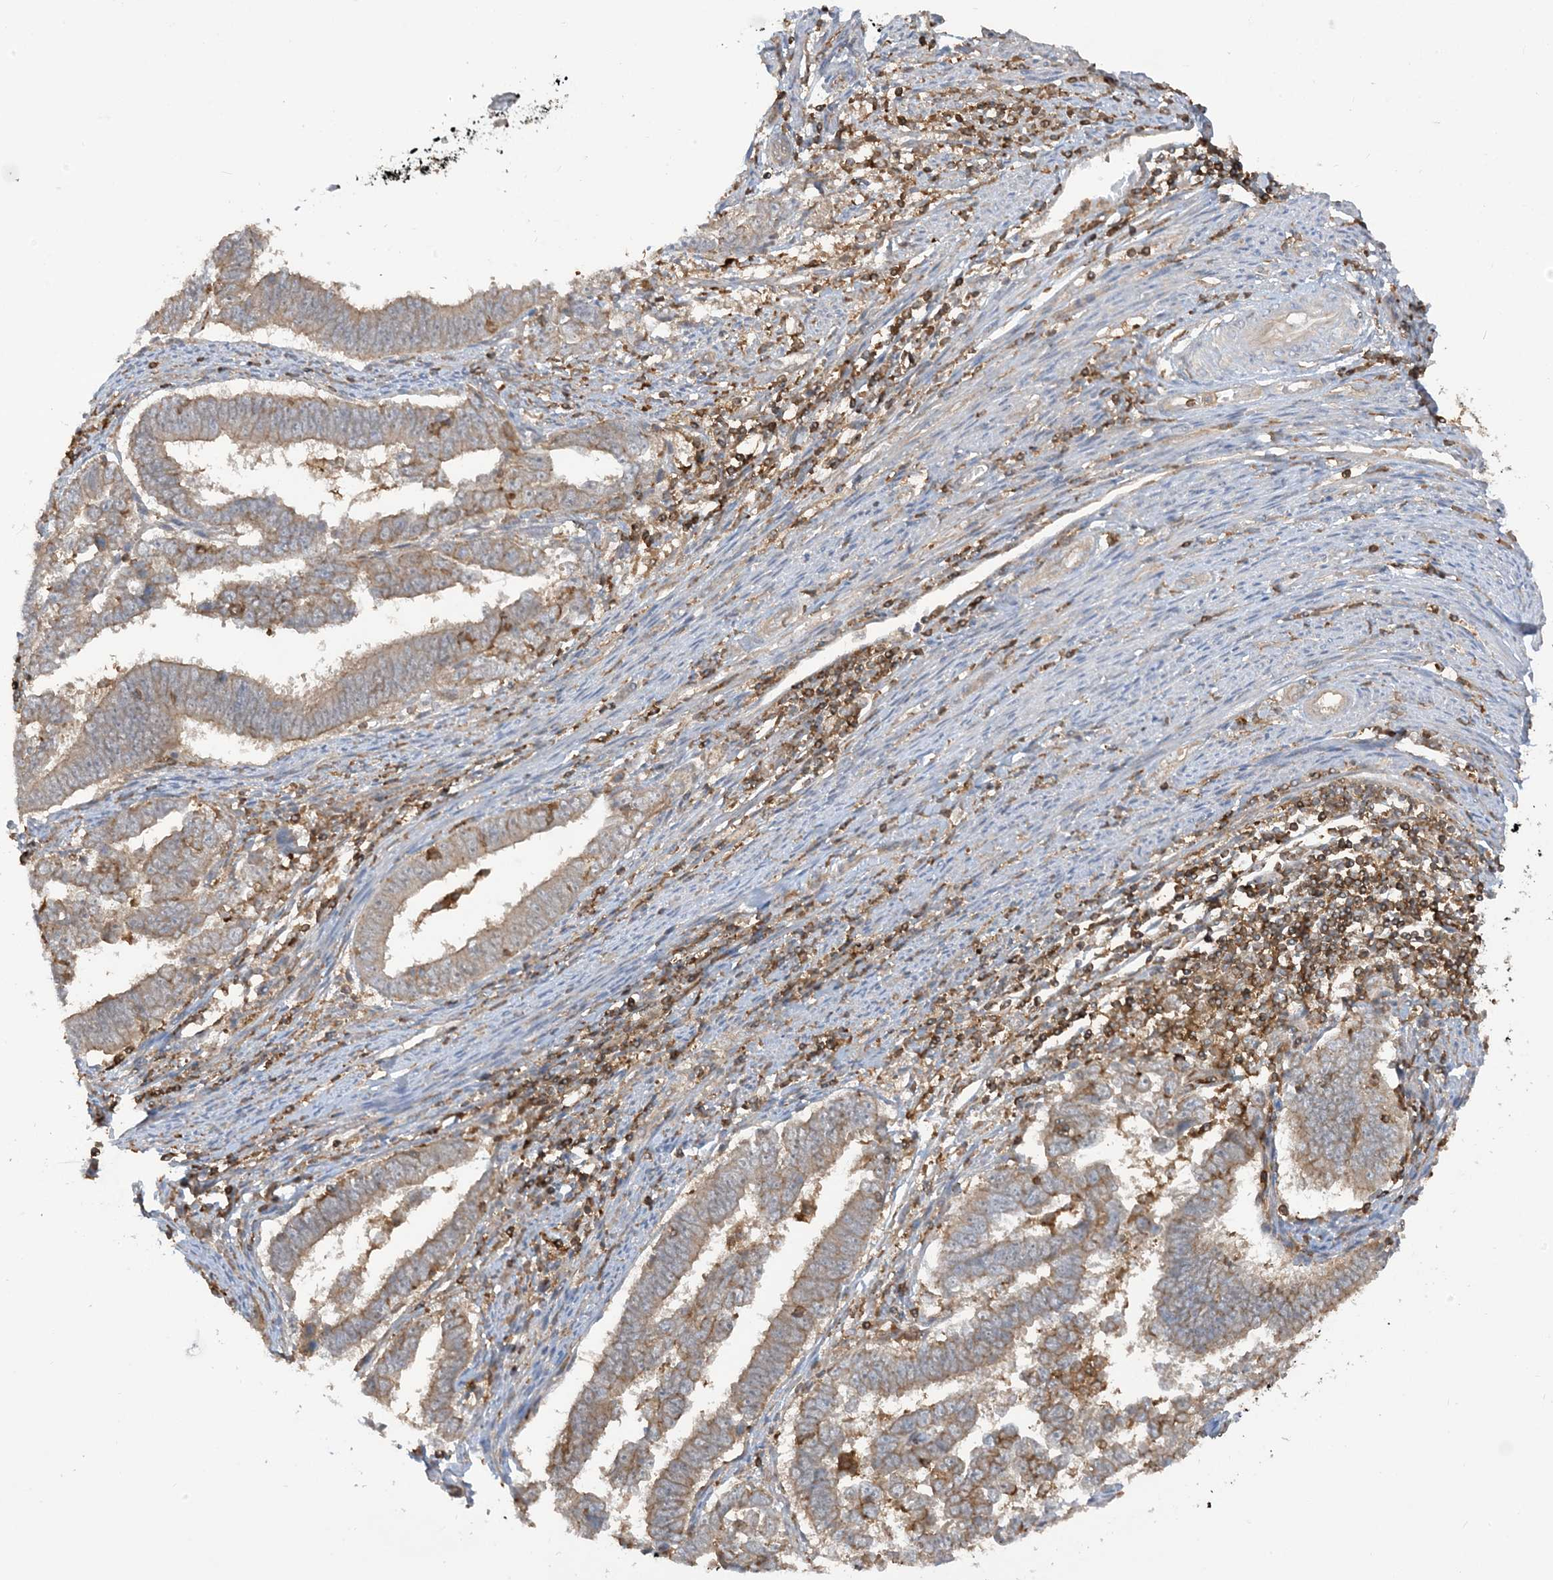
{"staining": {"intensity": "weak", "quantity": "25%-75%", "location": "cytoplasmic/membranous"}, "tissue": "endometrial cancer", "cell_type": "Tumor cells", "image_type": "cancer", "snomed": [{"axis": "morphology", "description": "Adenocarcinoma, NOS"}, {"axis": "topography", "description": "Endometrium"}], "caption": "Endometrial cancer stained with immunohistochemistry (IHC) shows weak cytoplasmic/membranous staining in about 25%-75% of tumor cells.", "gene": "CAPZB", "patient": {"sex": "female", "age": 75}}